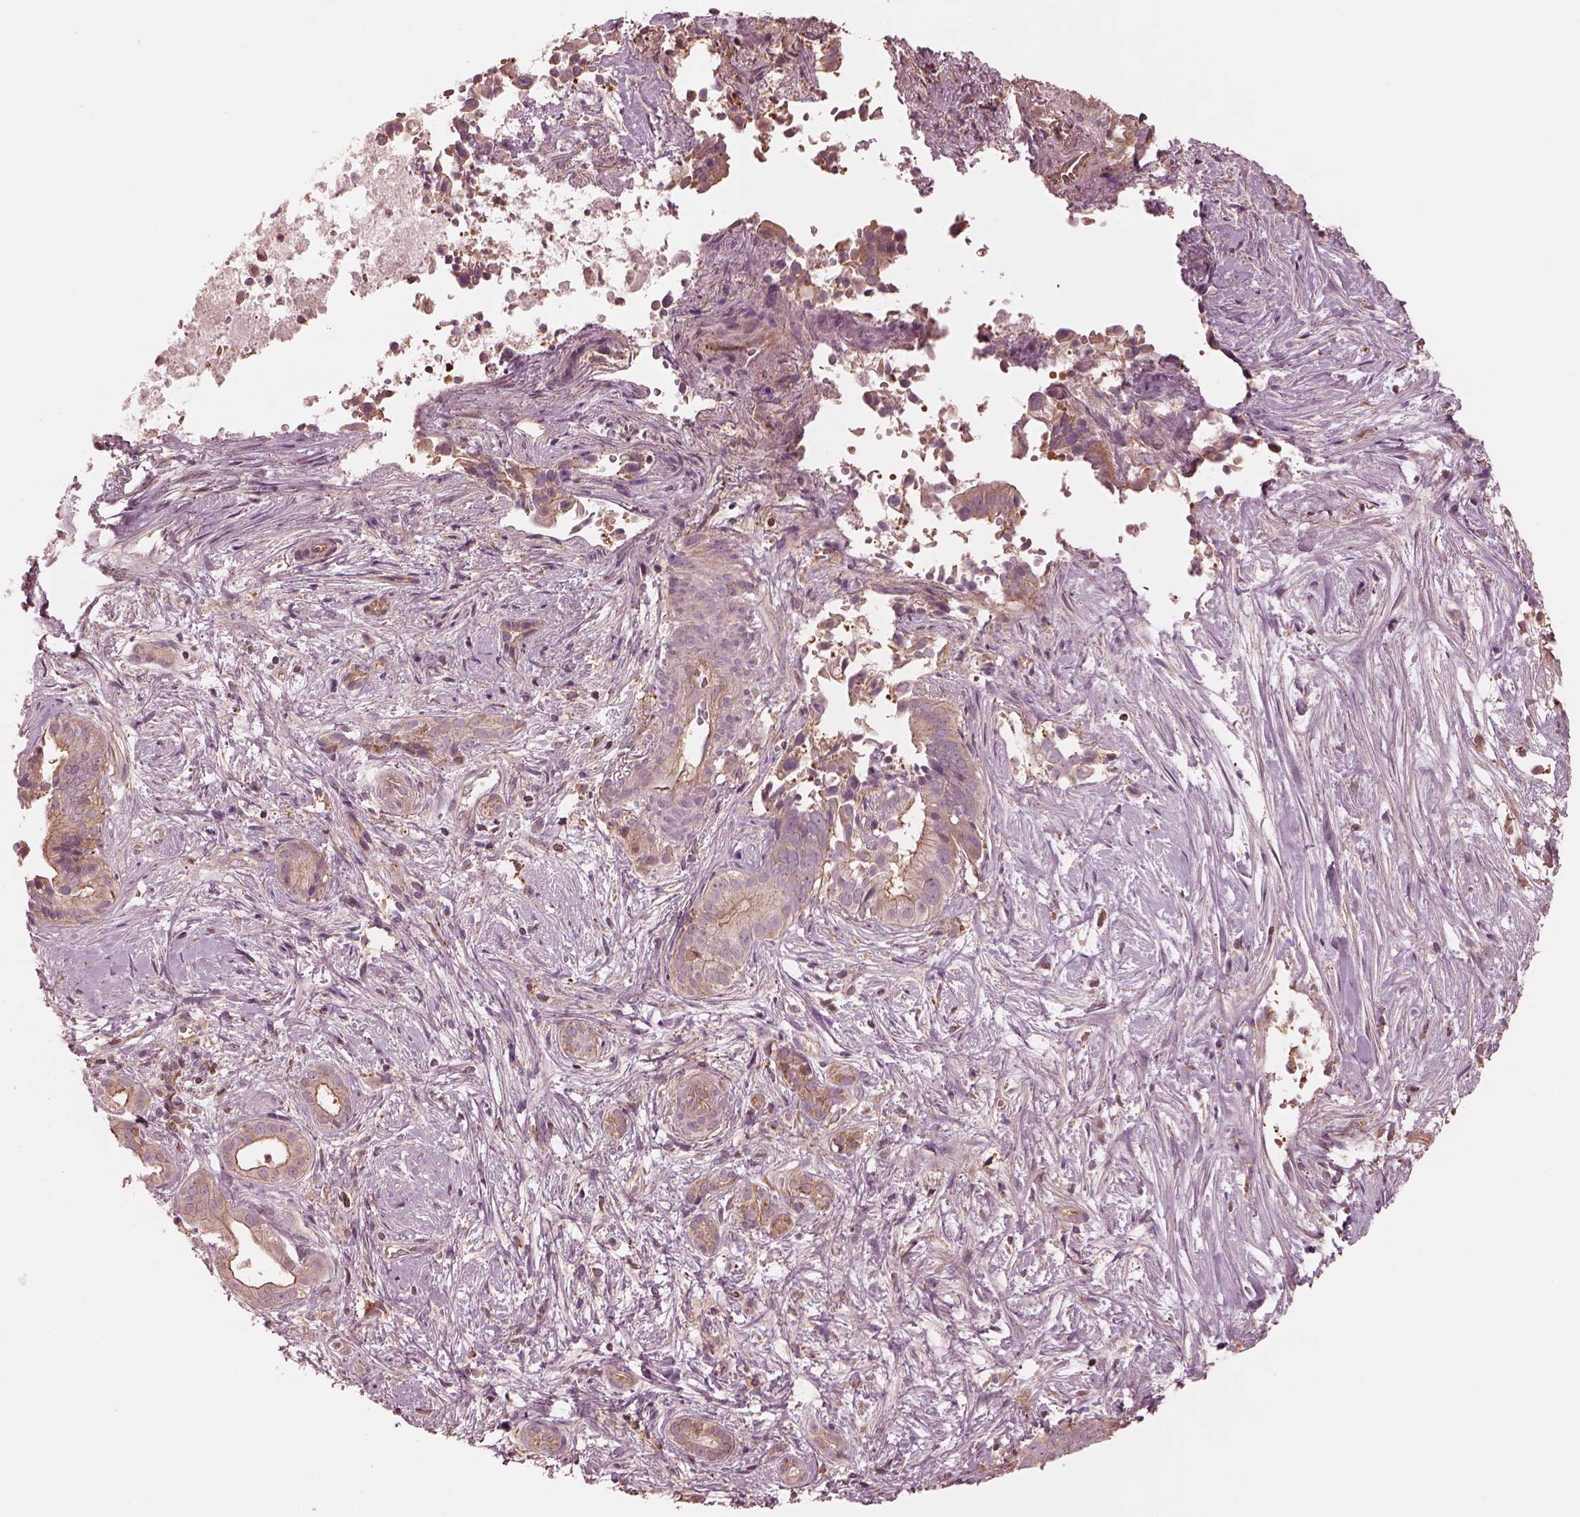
{"staining": {"intensity": "strong", "quantity": "25%-75%", "location": "cytoplasmic/membranous"}, "tissue": "pancreatic cancer", "cell_type": "Tumor cells", "image_type": "cancer", "snomed": [{"axis": "morphology", "description": "Adenocarcinoma, NOS"}, {"axis": "topography", "description": "Pancreas"}], "caption": "Tumor cells exhibit high levels of strong cytoplasmic/membranous expression in about 25%-75% of cells in human pancreatic cancer (adenocarcinoma). (IHC, brightfield microscopy, high magnification).", "gene": "STK33", "patient": {"sex": "male", "age": 61}}